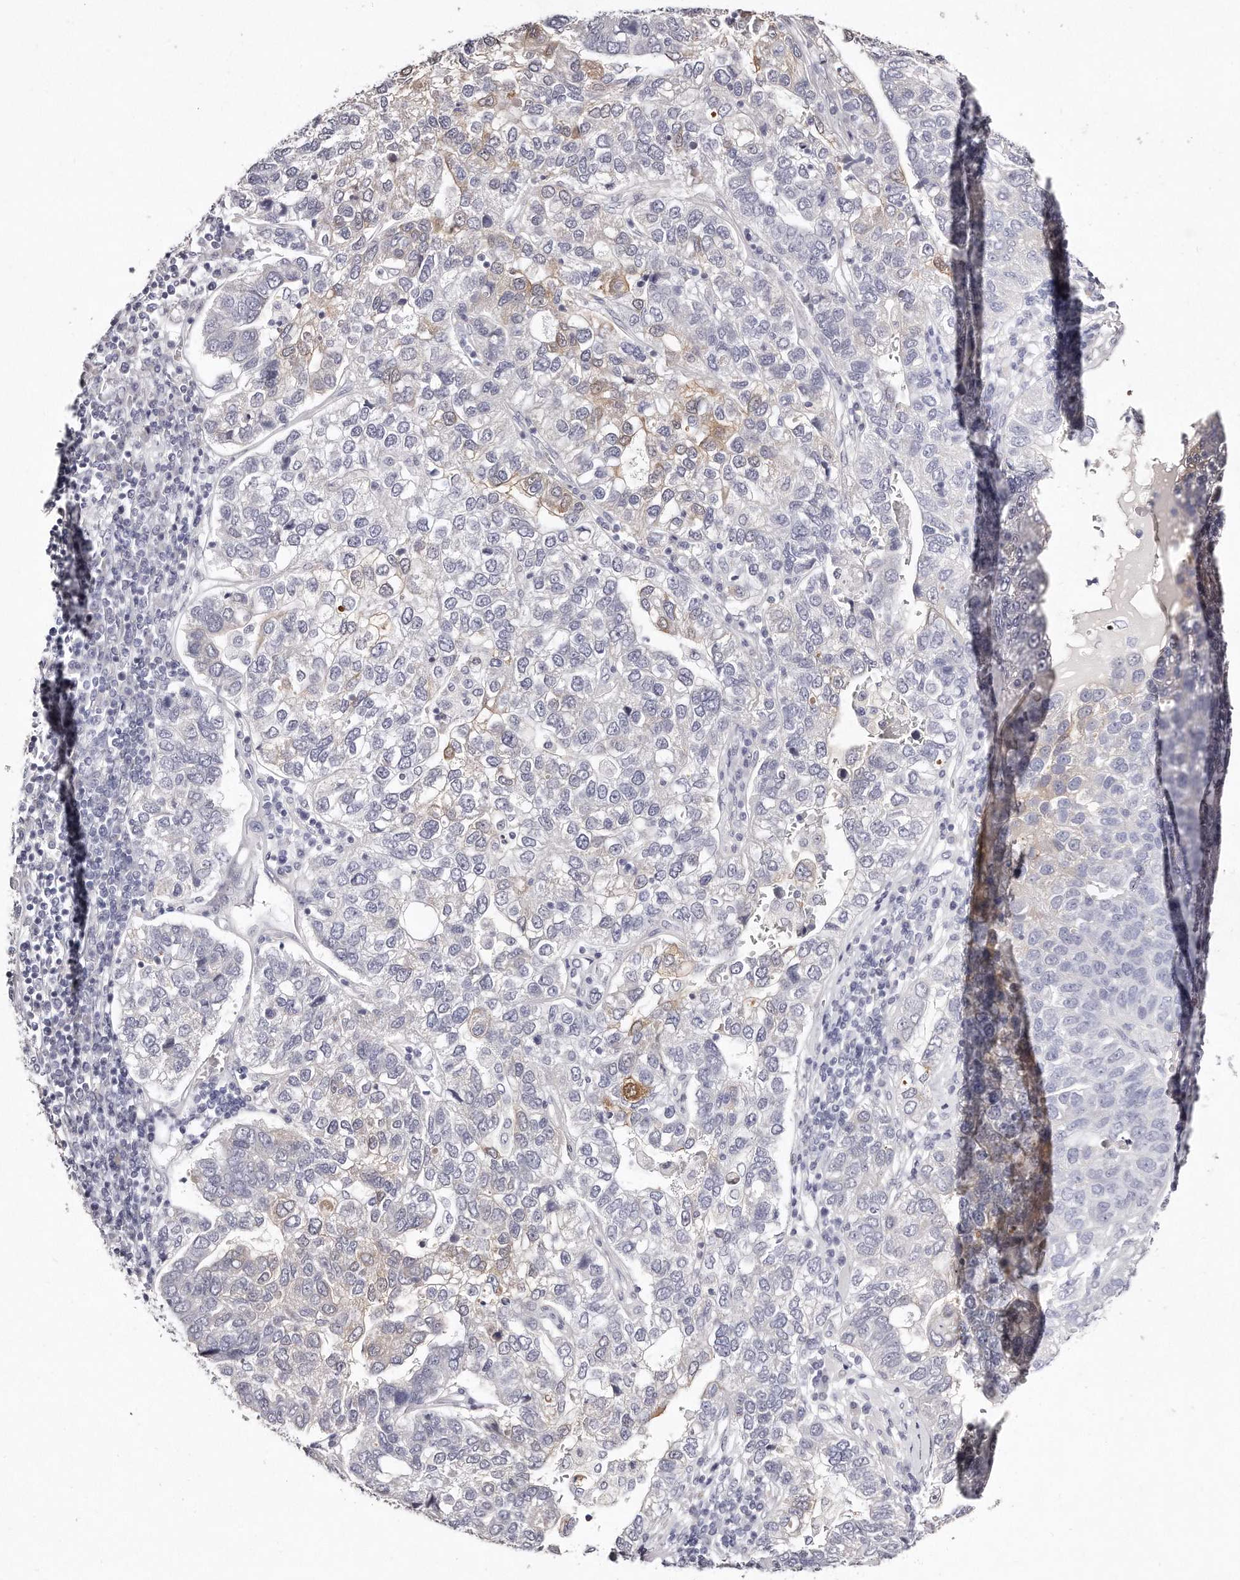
{"staining": {"intensity": "weak", "quantity": "<25%", "location": "cytoplasmic/membranous"}, "tissue": "pancreatic cancer", "cell_type": "Tumor cells", "image_type": "cancer", "snomed": [{"axis": "morphology", "description": "Adenocarcinoma, NOS"}, {"axis": "topography", "description": "Pancreas"}], "caption": "DAB immunohistochemical staining of human adenocarcinoma (pancreatic) shows no significant positivity in tumor cells.", "gene": "GDA", "patient": {"sex": "female", "age": 61}}